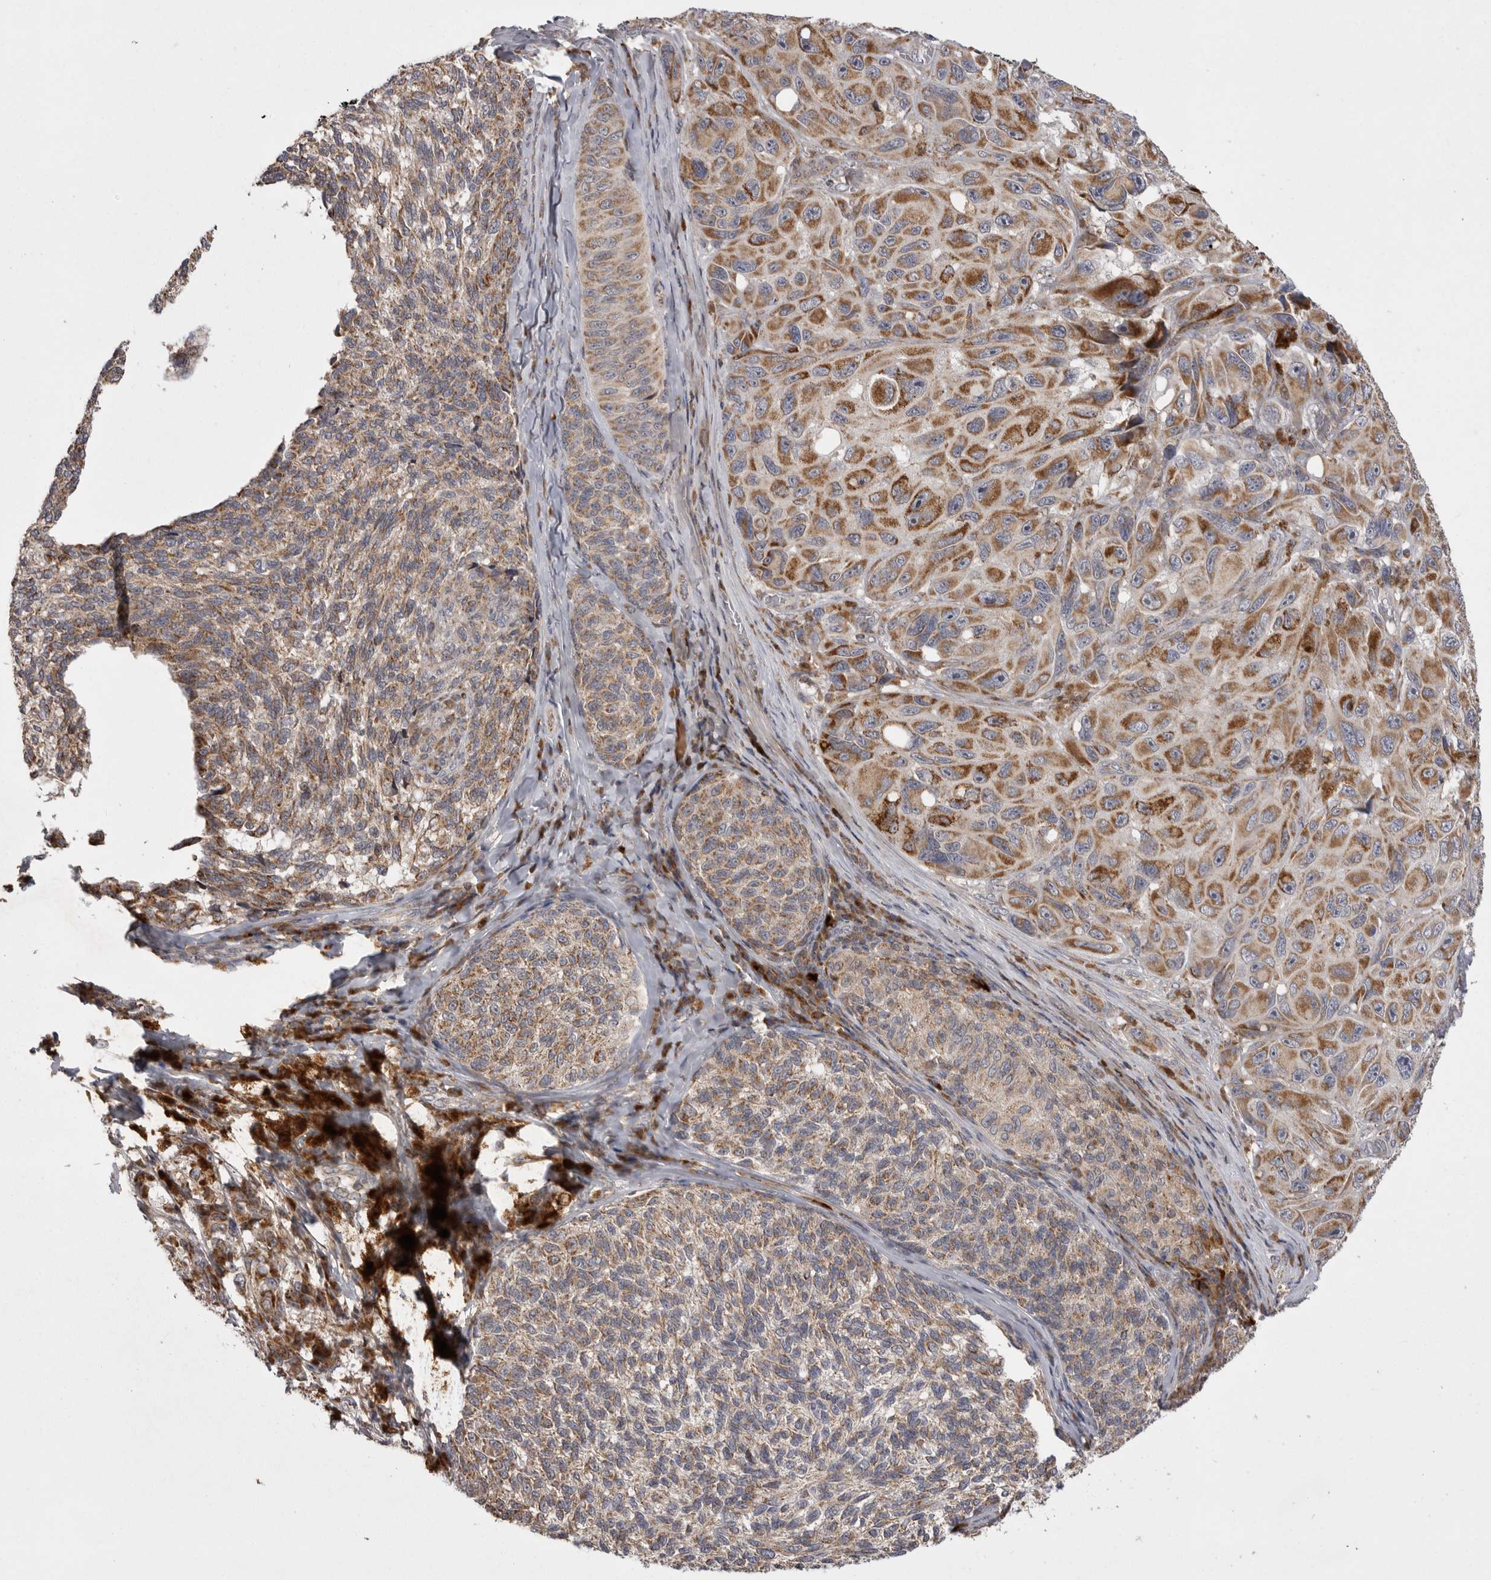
{"staining": {"intensity": "moderate", "quantity": ">75%", "location": "cytoplasmic/membranous"}, "tissue": "melanoma", "cell_type": "Tumor cells", "image_type": "cancer", "snomed": [{"axis": "morphology", "description": "Malignant melanoma, NOS"}, {"axis": "topography", "description": "Skin"}], "caption": "This micrograph reveals malignant melanoma stained with IHC to label a protein in brown. The cytoplasmic/membranous of tumor cells show moderate positivity for the protein. Nuclei are counter-stained blue.", "gene": "KYAT3", "patient": {"sex": "female", "age": 73}}